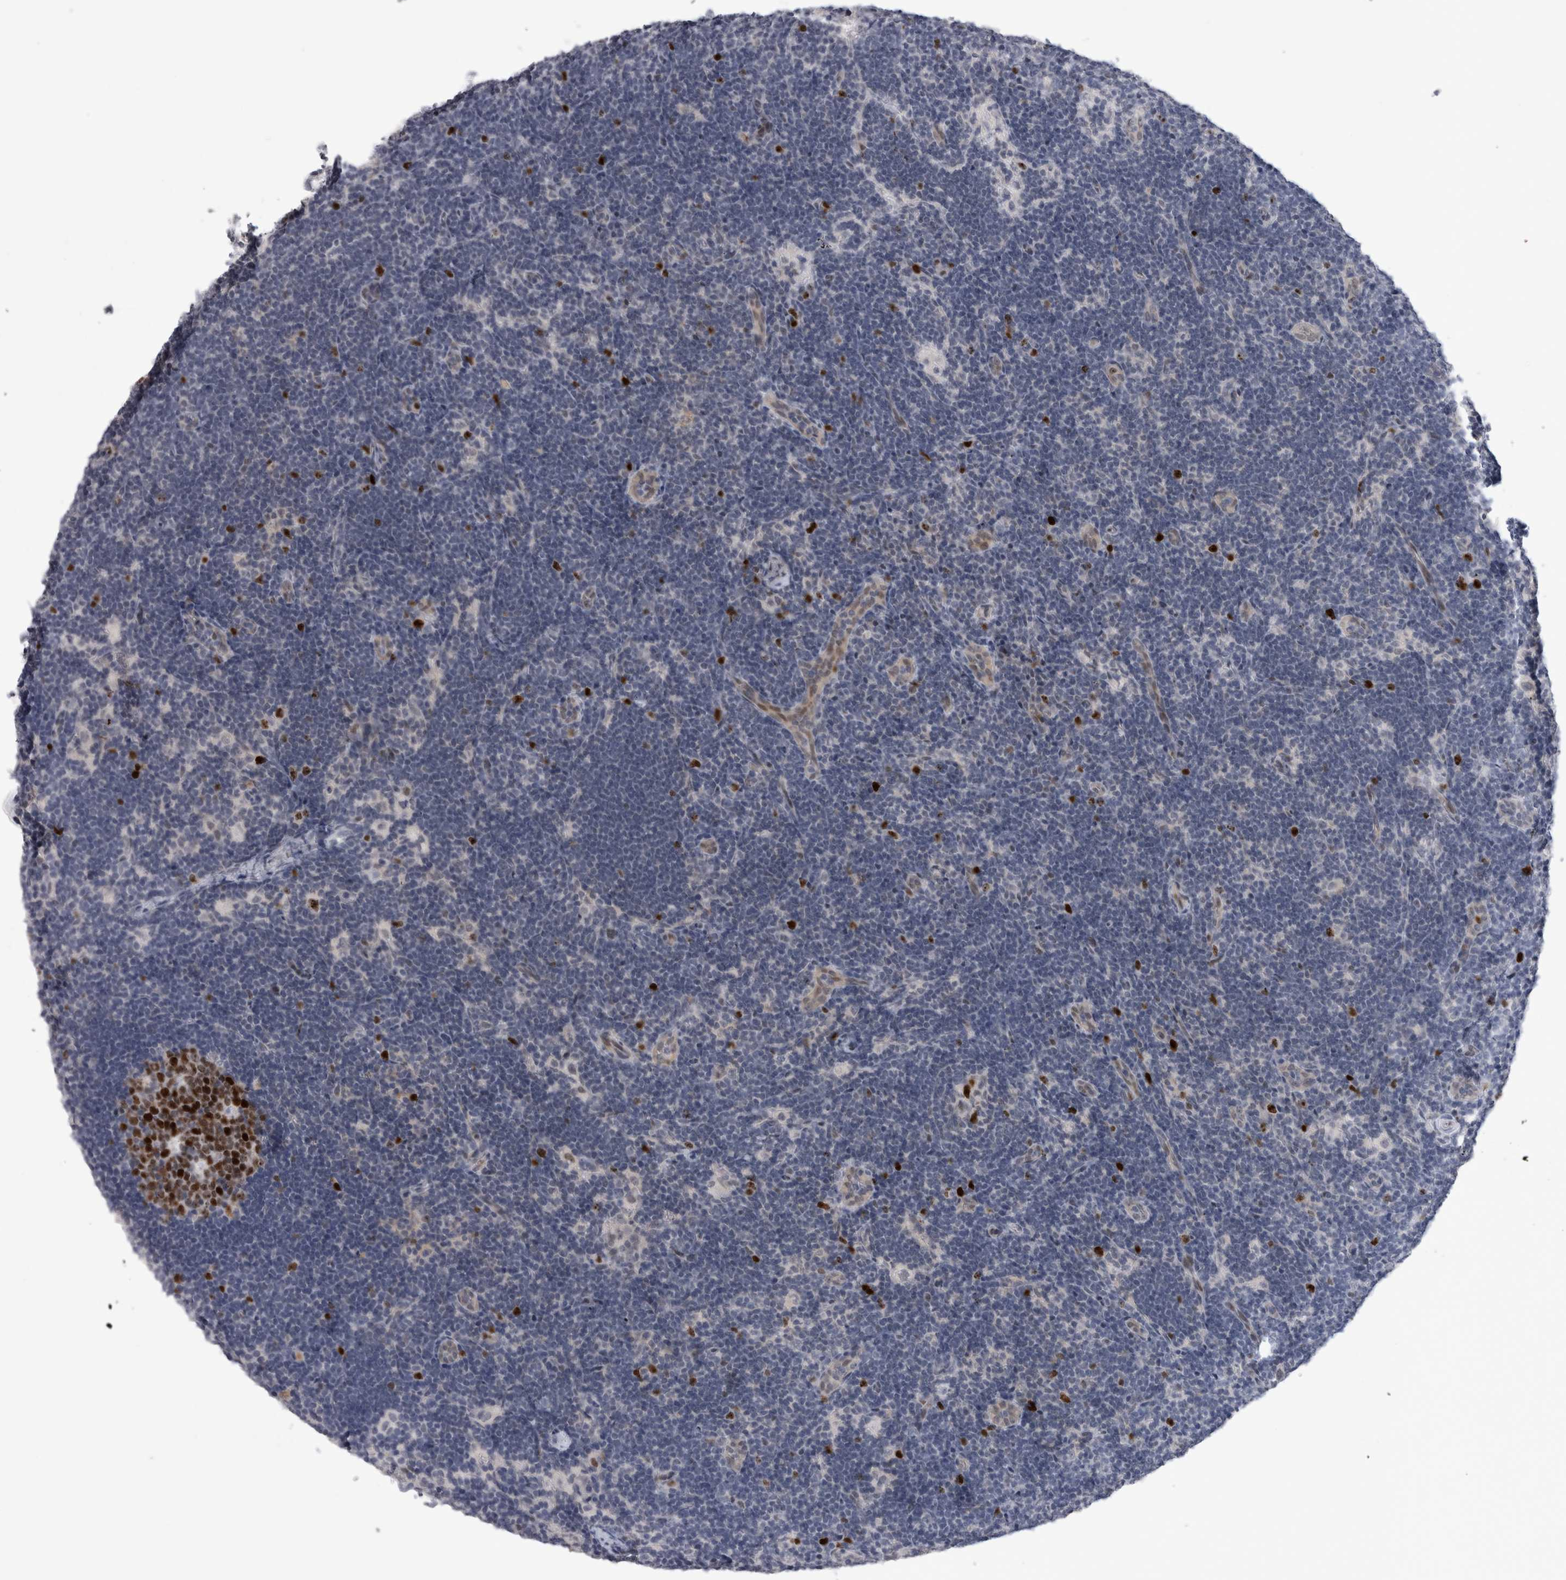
{"staining": {"intensity": "strong", "quantity": ">75%", "location": "nuclear"}, "tissue": "lymph node", "cell_type": "Germinal center cells", "image_type": "normal", "snomed": [{"axis": "morphology", "description": "Normal tissue, NOS"}, {"axis": "topography", "description": "Lymph node"}], "caption": "Immunohistochemical staining of benign lymph node reveals strong nuclear protein staining in about >75% of germinal center cells. Using DAB (brown) and hematoxylin (blue) stains, captured at high magnification using brightfield microscopy.", "gene": "KIF18B", "patient": {"sex": "female", "age": 22}}